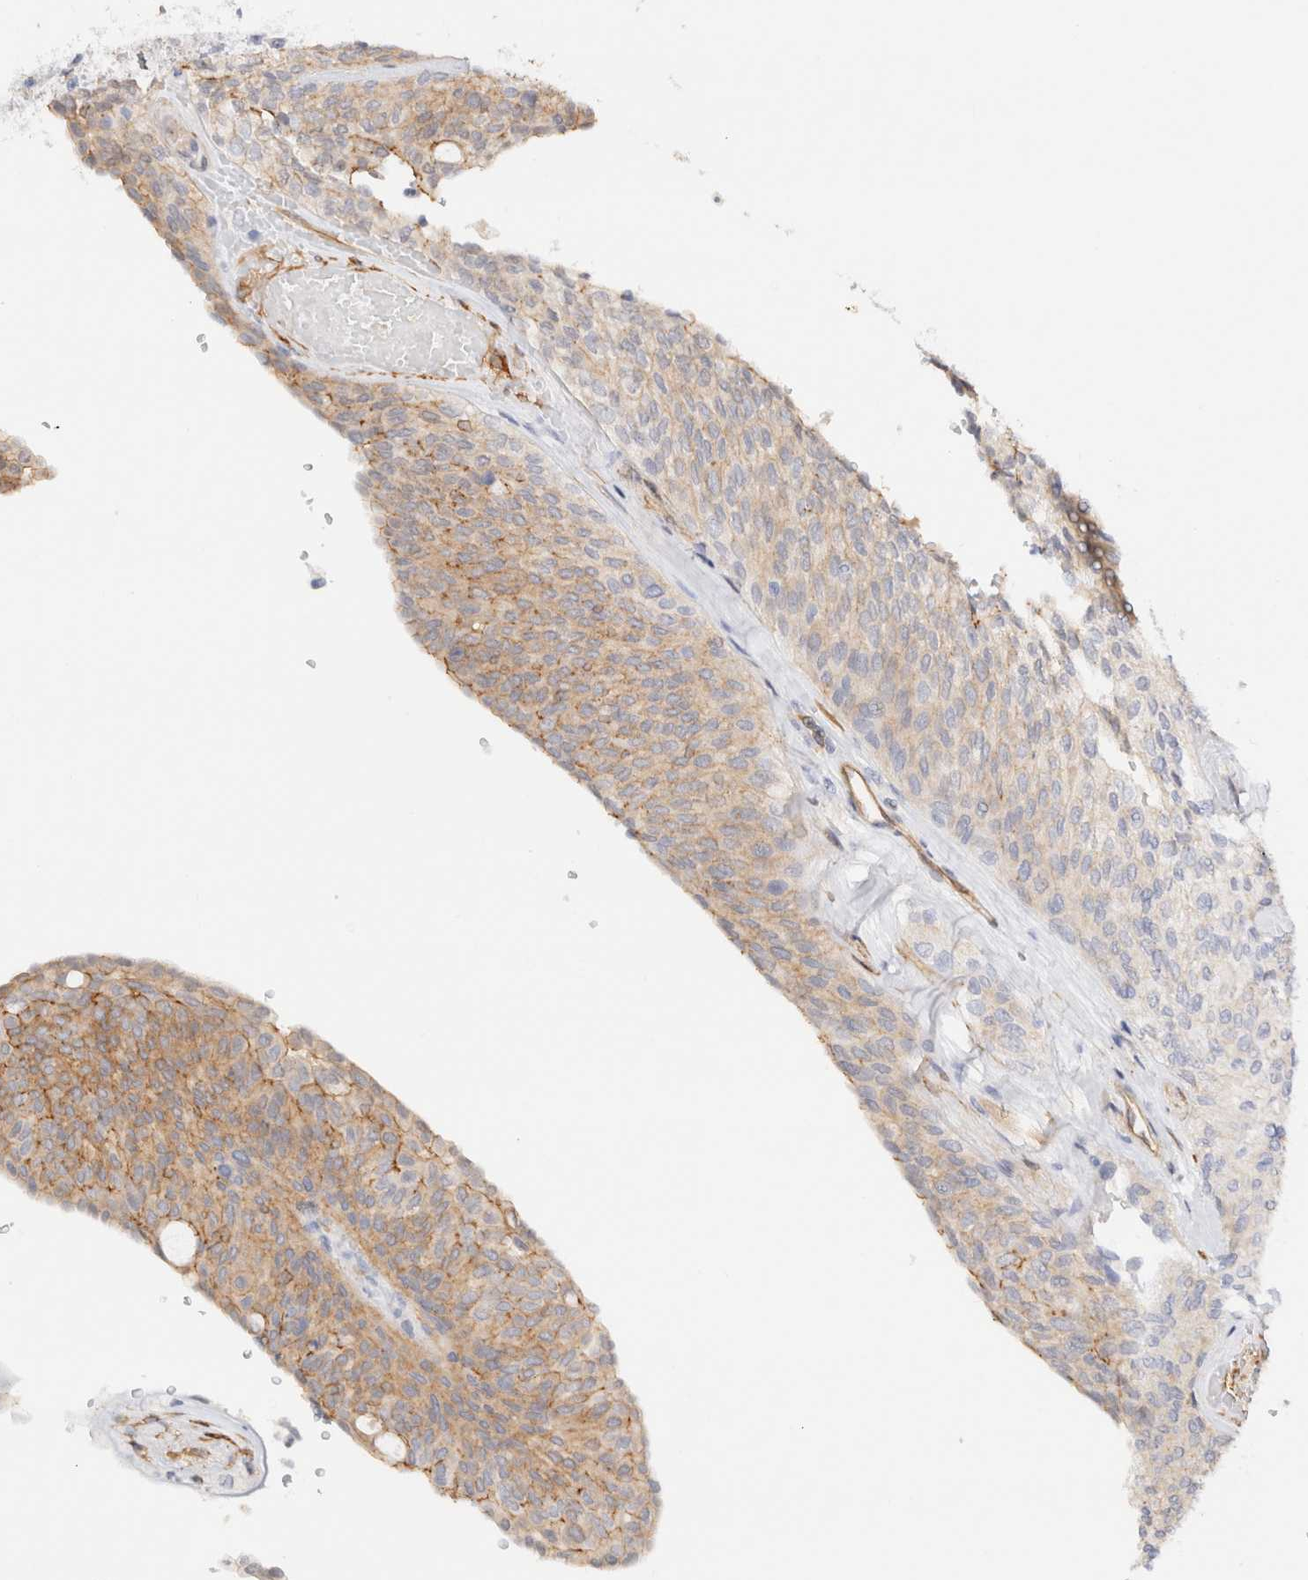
{"staining": {"intensity": "moderate", "quantity": "<25%", "location": "cytoplasmic/membranous"}, "tissue": "urothelial cancer", "cell_type": "Tumor cells", "image_type": "cancer", "snomed": [{"axis": "morphology", "description": "Urothelial carcinoma, Low grade"}, {"axis": "topography", "description": "Urinary bladder"}], "caption": "DAB (3,3'-diaminobenzidine) immunohistochemical staining of urothelial cancer exhibits moderate cytoplasmic/membranous protein expression in approximately <25% of tumor cells.", "gene": "LMCD1", "patient": {"sex": "female", "age": 79}}